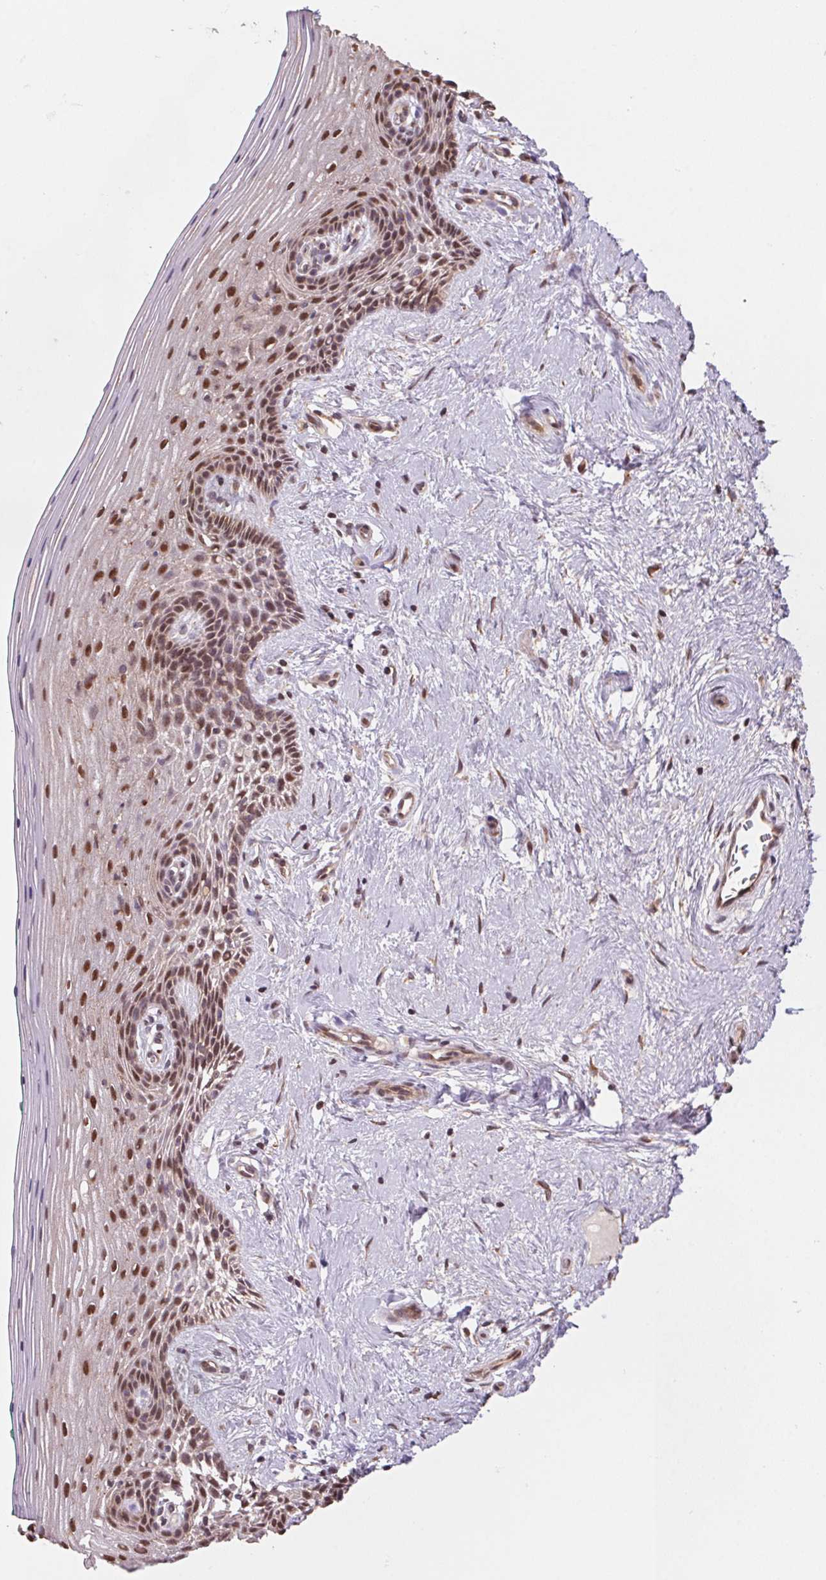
{"staining": {"intensity": "moderate", "quantity": ">75%", "location": "cytoplasmic/membranous,nuclear"}, "tissue": "vagina", "cell_type": "Squamous epithelial cells", "image_type": "normal", "snomed": [{"axis": "morphology", "description": "Normal tissue, NOS"}, {"axis": "topography", "description": "Vagina"}], "caption": "Benign vagina was stained to show a protein in brown. There is medium levels of moderate cytoplasmic/membranous,nuclear staining in approximately >75% of squamous epithelial cells.", "gene": "PDHA1", "patient": {"sex": "female", "age": 45}}